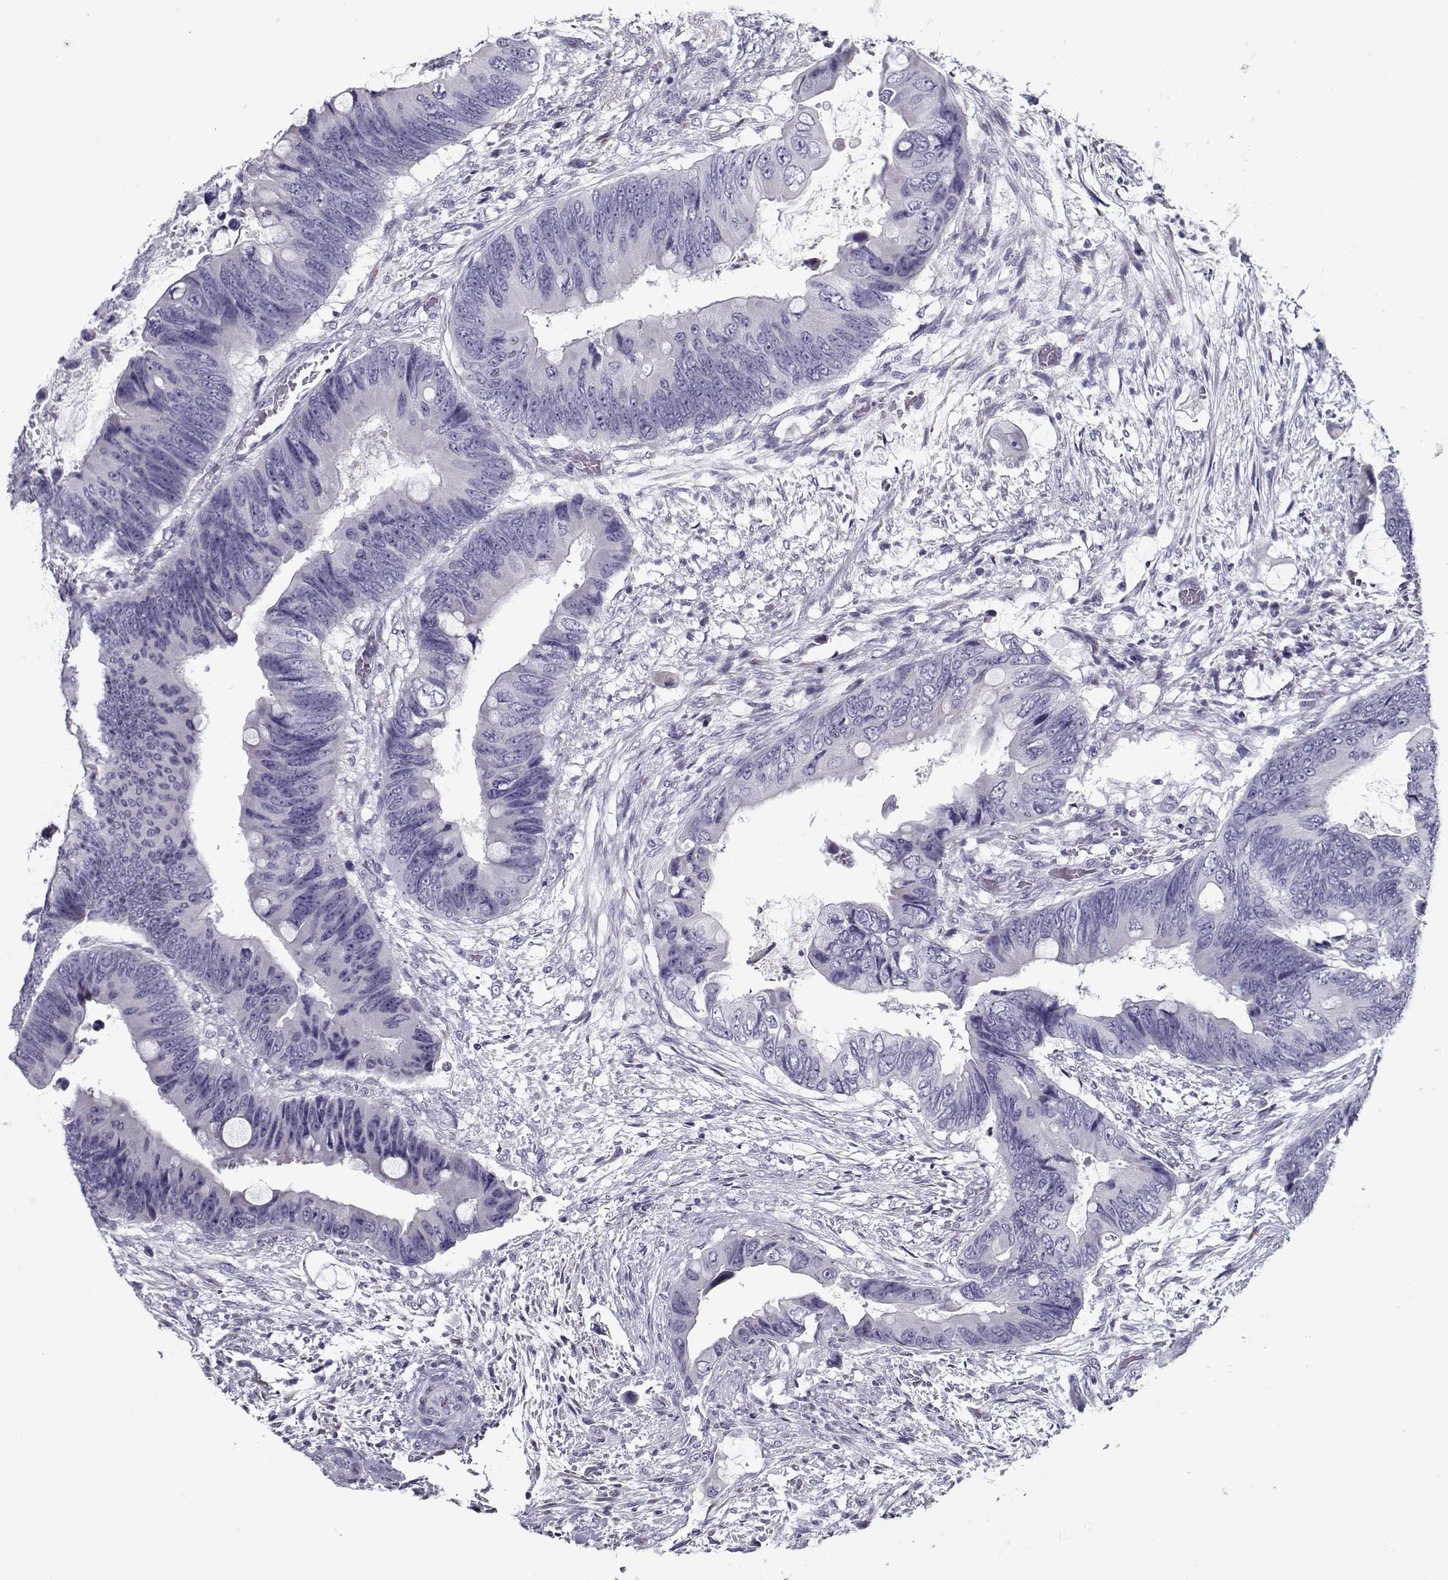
{"staining": {"intensity": "negative", "quantity": "none", "location": "none"}, "tissue": "colorectal cancer", "cell_type": "Tumor cells", "image_type": "cancer", "snomed": [{"axis": "morphology", "description": "Adenocarcinoma, NOS"}, {"axis": "topography", "description": "Rectum"}], "caption": "High power microscopy image of an immunohistochemistry image of colorectal cancer, revealing no significant expression in tumor cells.", "gene": "GAGE2A", "patient": {"sex": "male", "age": 63}}